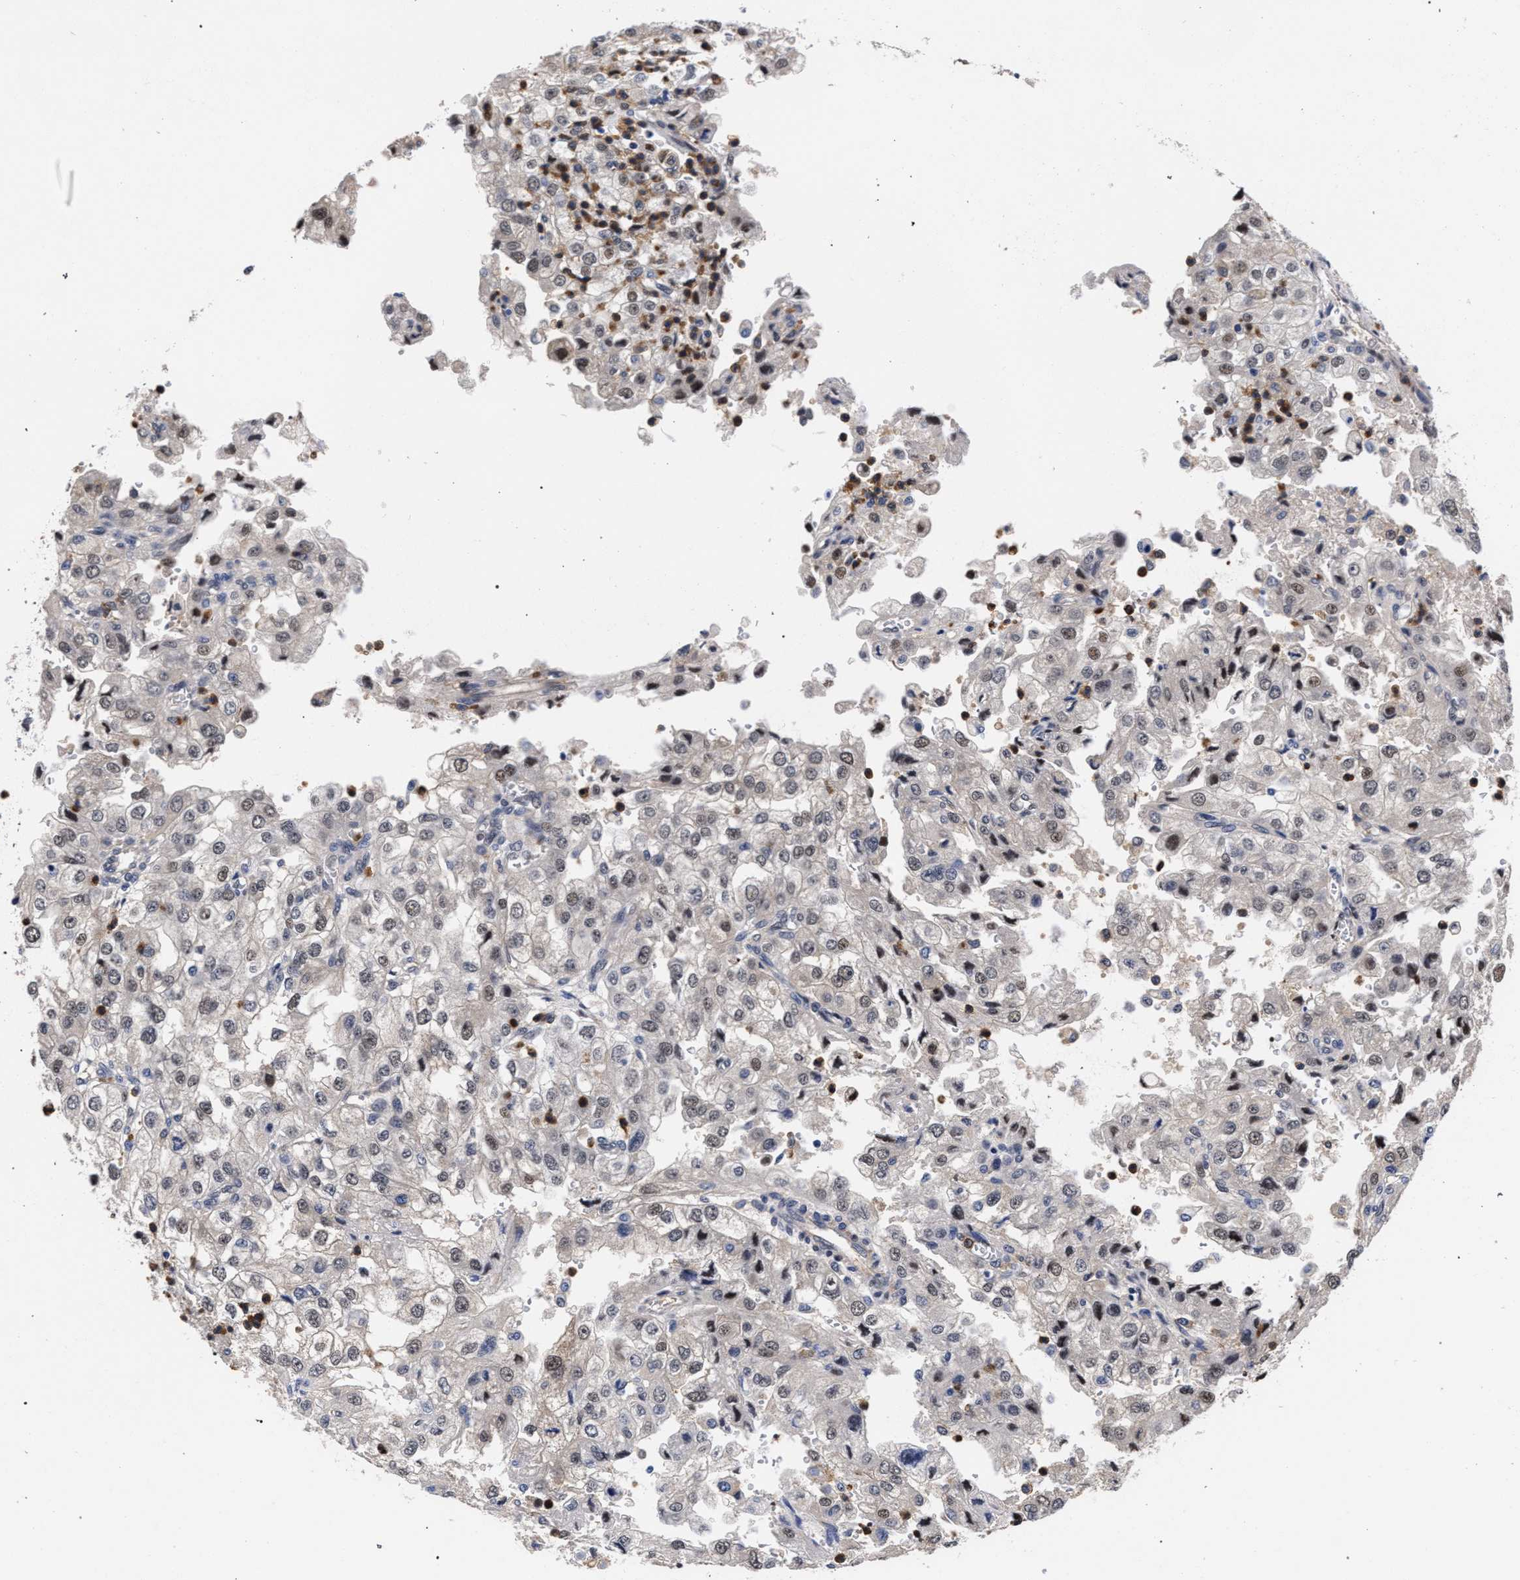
{"staining": {"intensity": "weak", "quantity": "<25%", "location": "nuclear"}, "tissue": "renal cancer", "cell_type": "Tumor cells", "image_type": "cancer", "snomed": [{"axis": "morphology", "description": "Adenocarcinoma, NOS"}, {"axis": "topography", "description": "Kidney"}], "caption": "An immunohistochemistry histopathology image of renal cancer (adenocarcinoma) is shown. There is no staining in tumor cells of renal cancer (adenocarcinoma). (Brightfield microscopy of DAB IHC at high magnification).", "gene": "ZNF462", "patient": {"sex": "female", "age": 54}}